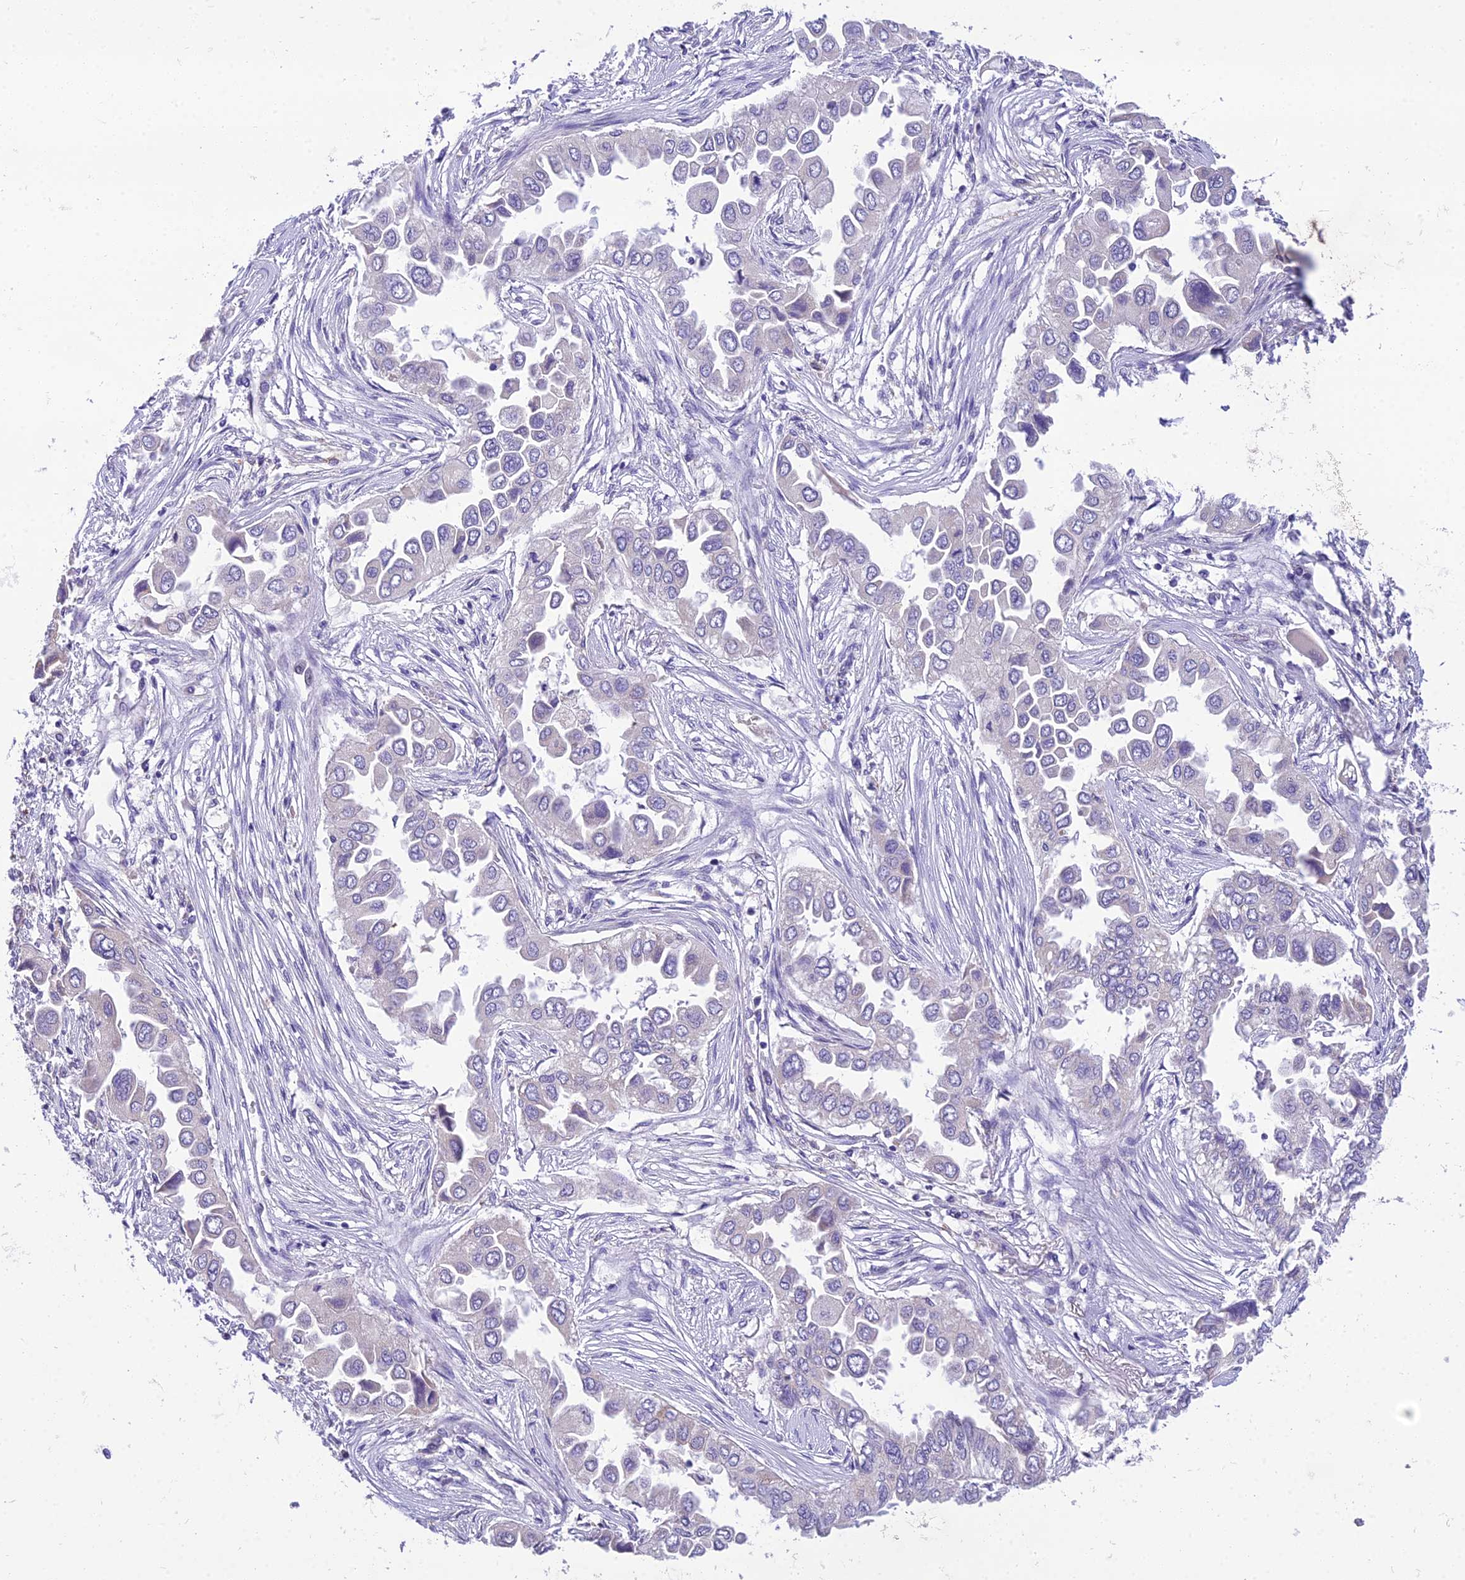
{"staining": {"intensity": "negative", "quantity": "none", "location": "none"}, "tissue": "lung cancer", "cell_type": "Tumor cells", "image_type": "cancer", "snomed": [{"axis": "morphology", "description": "Adenocarcinoma, NOS"}, {"axis": "topography", "description": "Lung"}], "caption": "The image displays no staining of tumor cells in lung cancer.", "gene": "MIIP", "patient": {"sex": "female", "age": 76}}